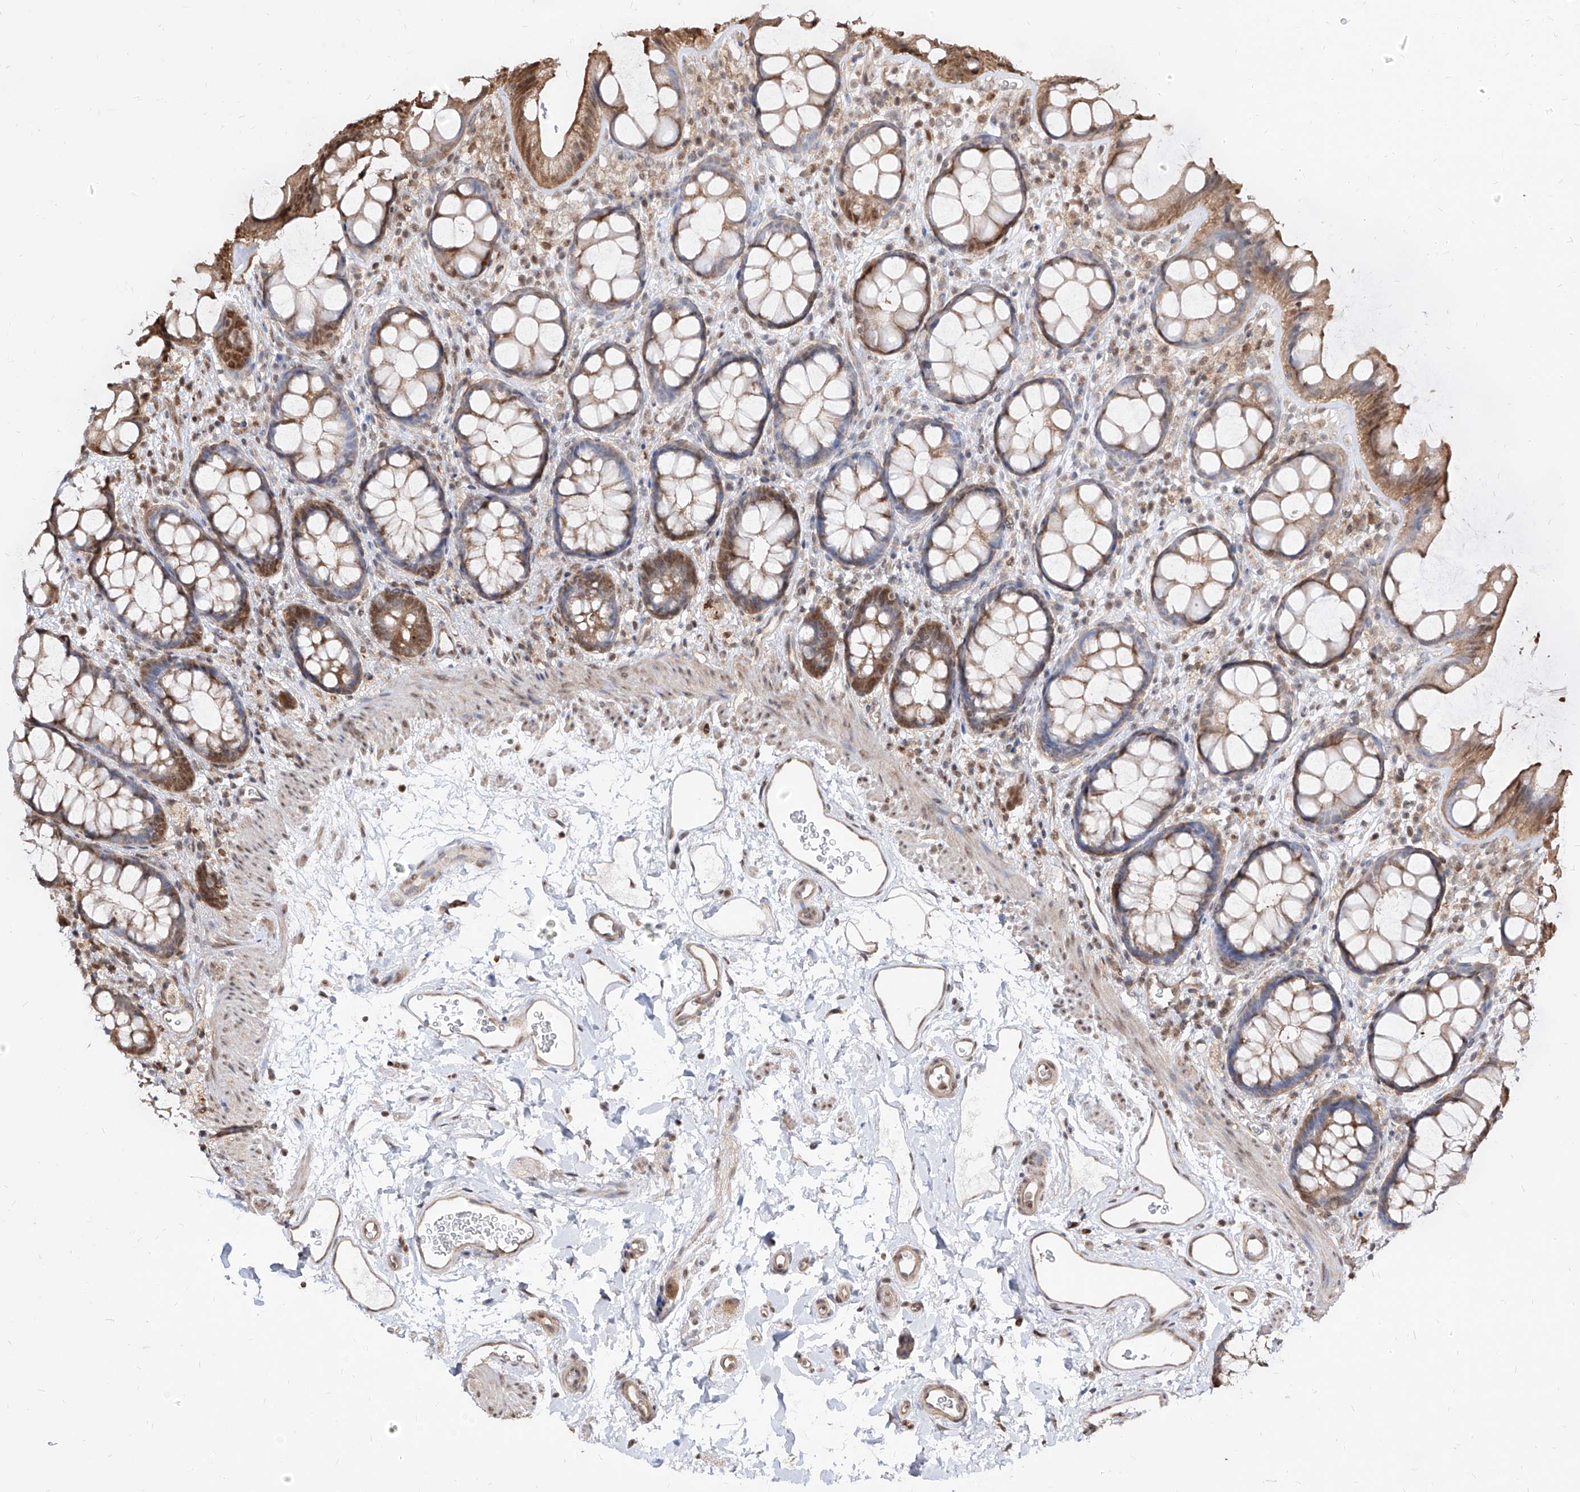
{"staining": {"intensity": "moderate", "quantity": "25%-75%", "location": "cytoplasmic/membranous,nuclear"}, "tissue": "rectum", "cell_type": "Glandular cells", "image_type": "normal", "snomed": [{"axis": "morphology", "description": "Normal tissue, NOS"}, {"axis": "topography", "description": "Rectum"}], "caption": "Immunohistochemistry (IHC) of benign rectum shows medium levels of moderate cytoplasmic/membranous,nuclear expression in about 25%-75% of glandular cells. Ihc stains the protein of interest in brown and the nuclei are stained blue.", "gene": "C8orf82", "patient": {"sex": "female", "age": 65}}